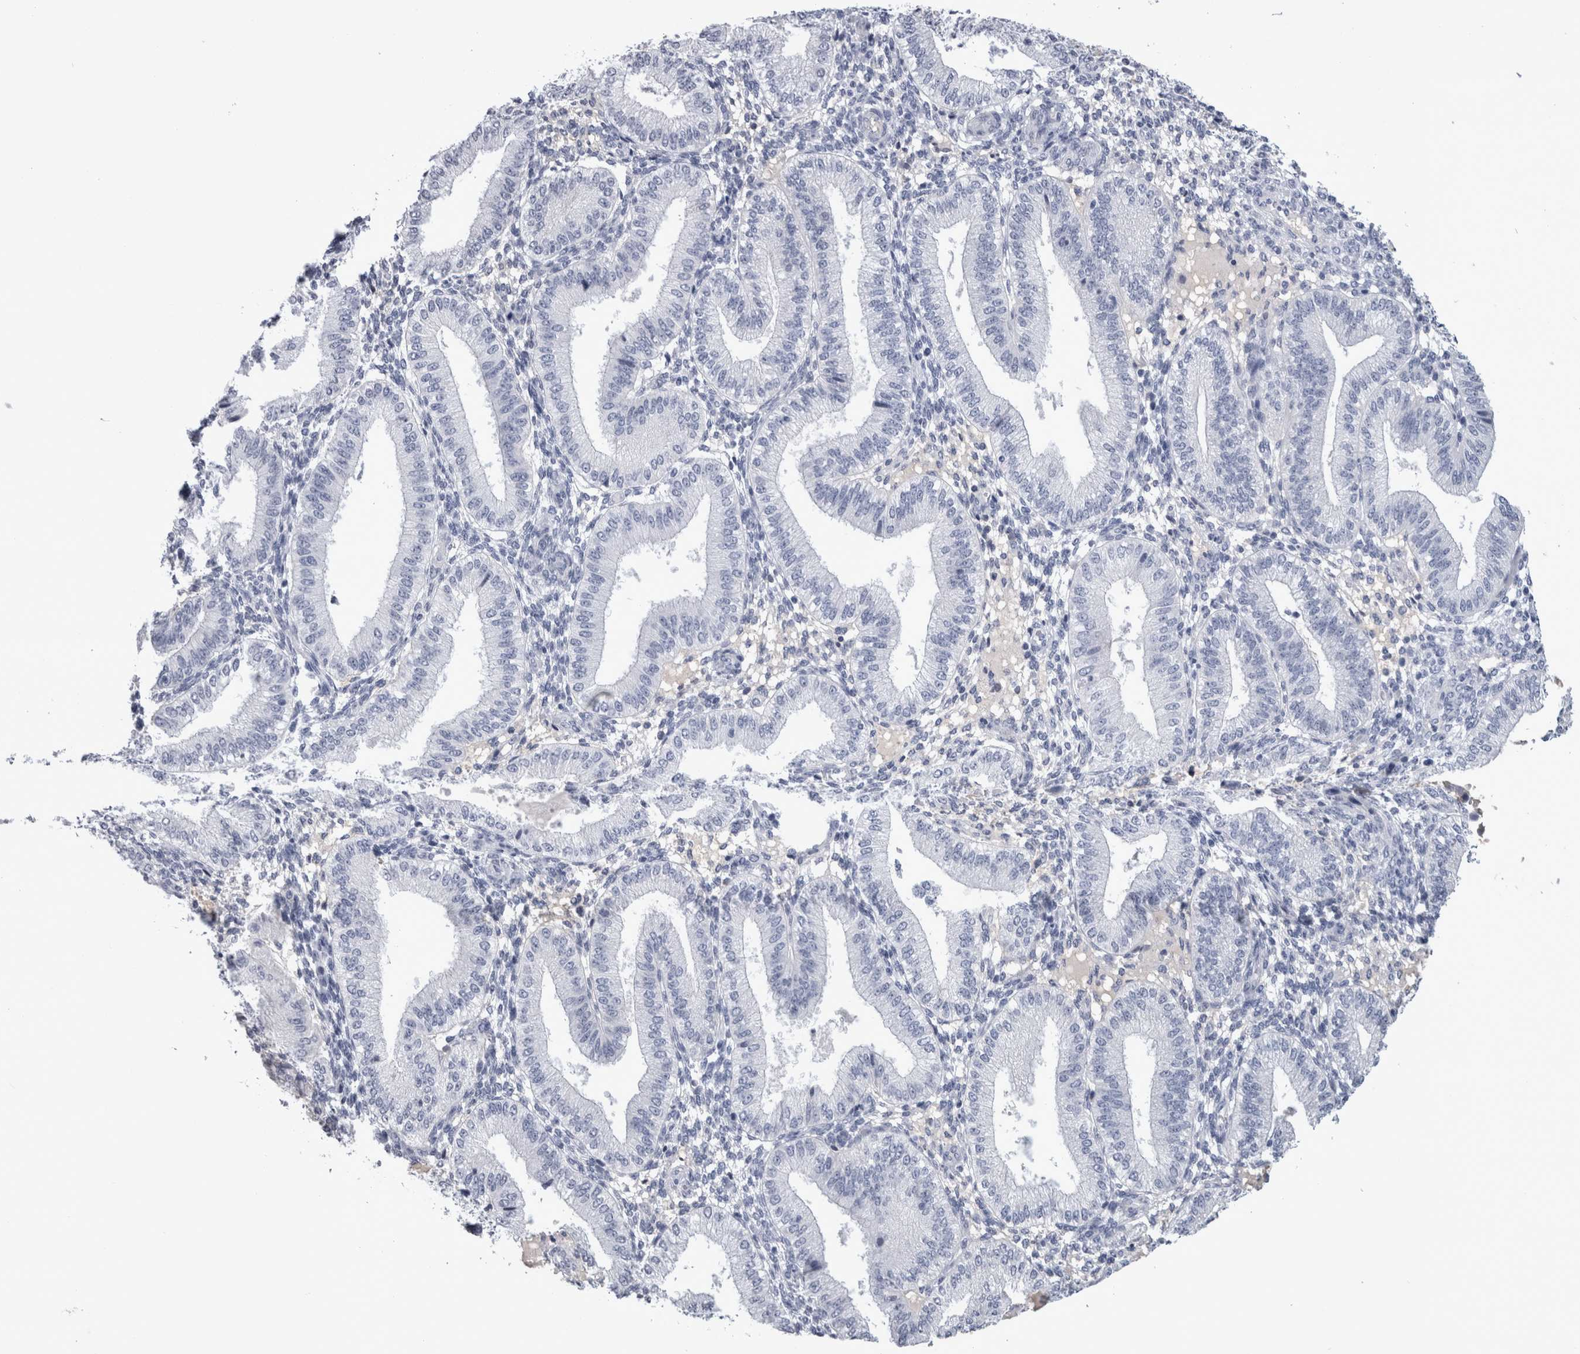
{"staining": {"intensity": "negative", "quantity": "none", "location": "none"}, "tissue": "endometrium", "cell_type": "Cells in endometrial stroma", "image_type": "normal", "snomed": [{"axis": "morphology", "description": "Normal tissue, NOS"}, {"axis": "topography", "description": "Endometrium"}], "caption": "Human endometrium stained for a protein using IHC shows no positivity in cells in endometrial stroma.", "gene": "PAX5", "patient": {"sex": "female", "age": 39}}